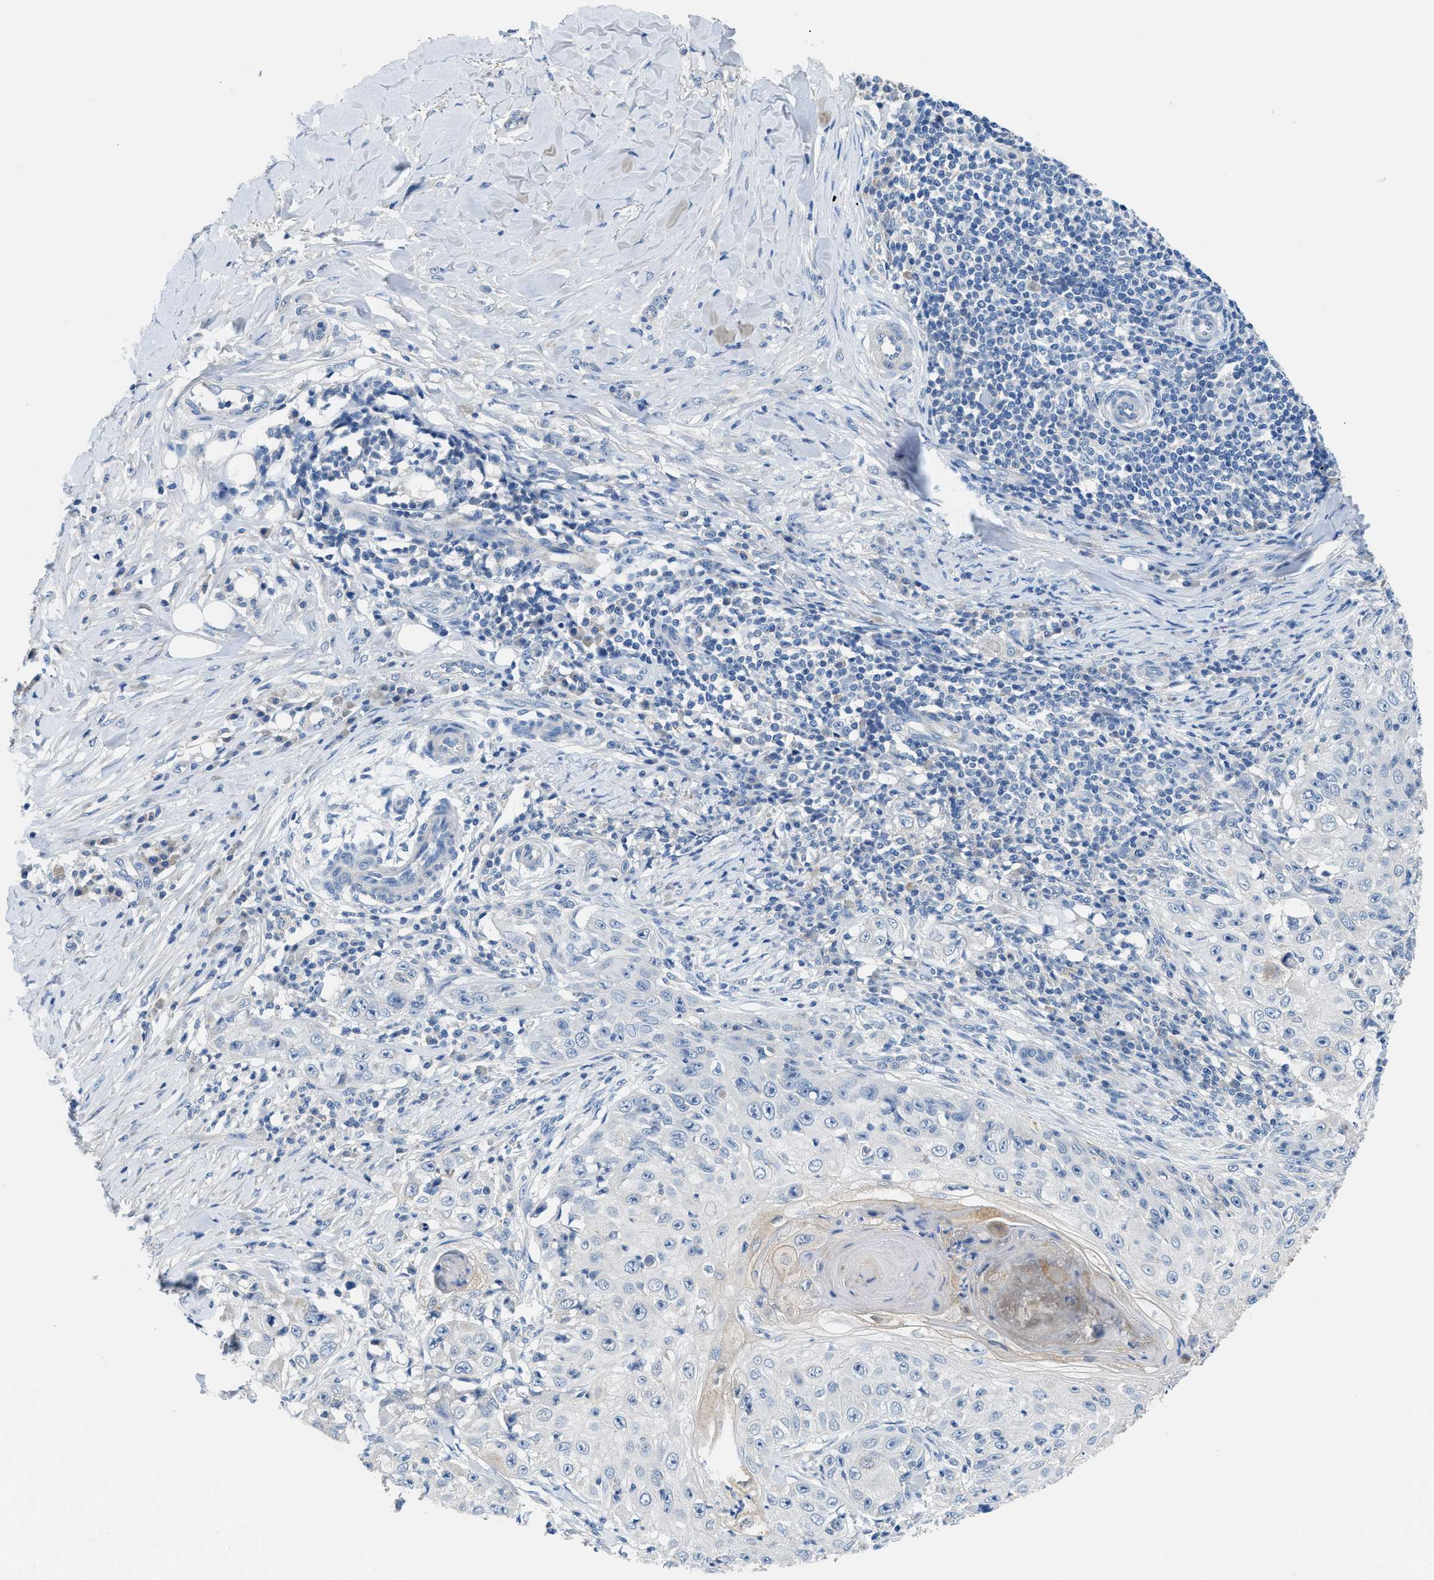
{"staining": {"intensity": "negative", "quantity": "none", "location": "none"}, "tissue": "skin cancer", "cell_type": "Tumor cells", "image_type": "cancer", "snomed": [{"axis": "morphology", "description": "Squamous cell carcinoma, NOS"}, {"axis": "topography", "description": "Skin"}], "caption": "Protein analysis of squamous cell carcinoma (skin) shows no significant expression in tumor cells. (DAB (3,3'-diaminobenzidine) IHC with hematoxylin counter stain).", "gene": "SLC10A6", "patient": {"sex": "male", "age": 86}}